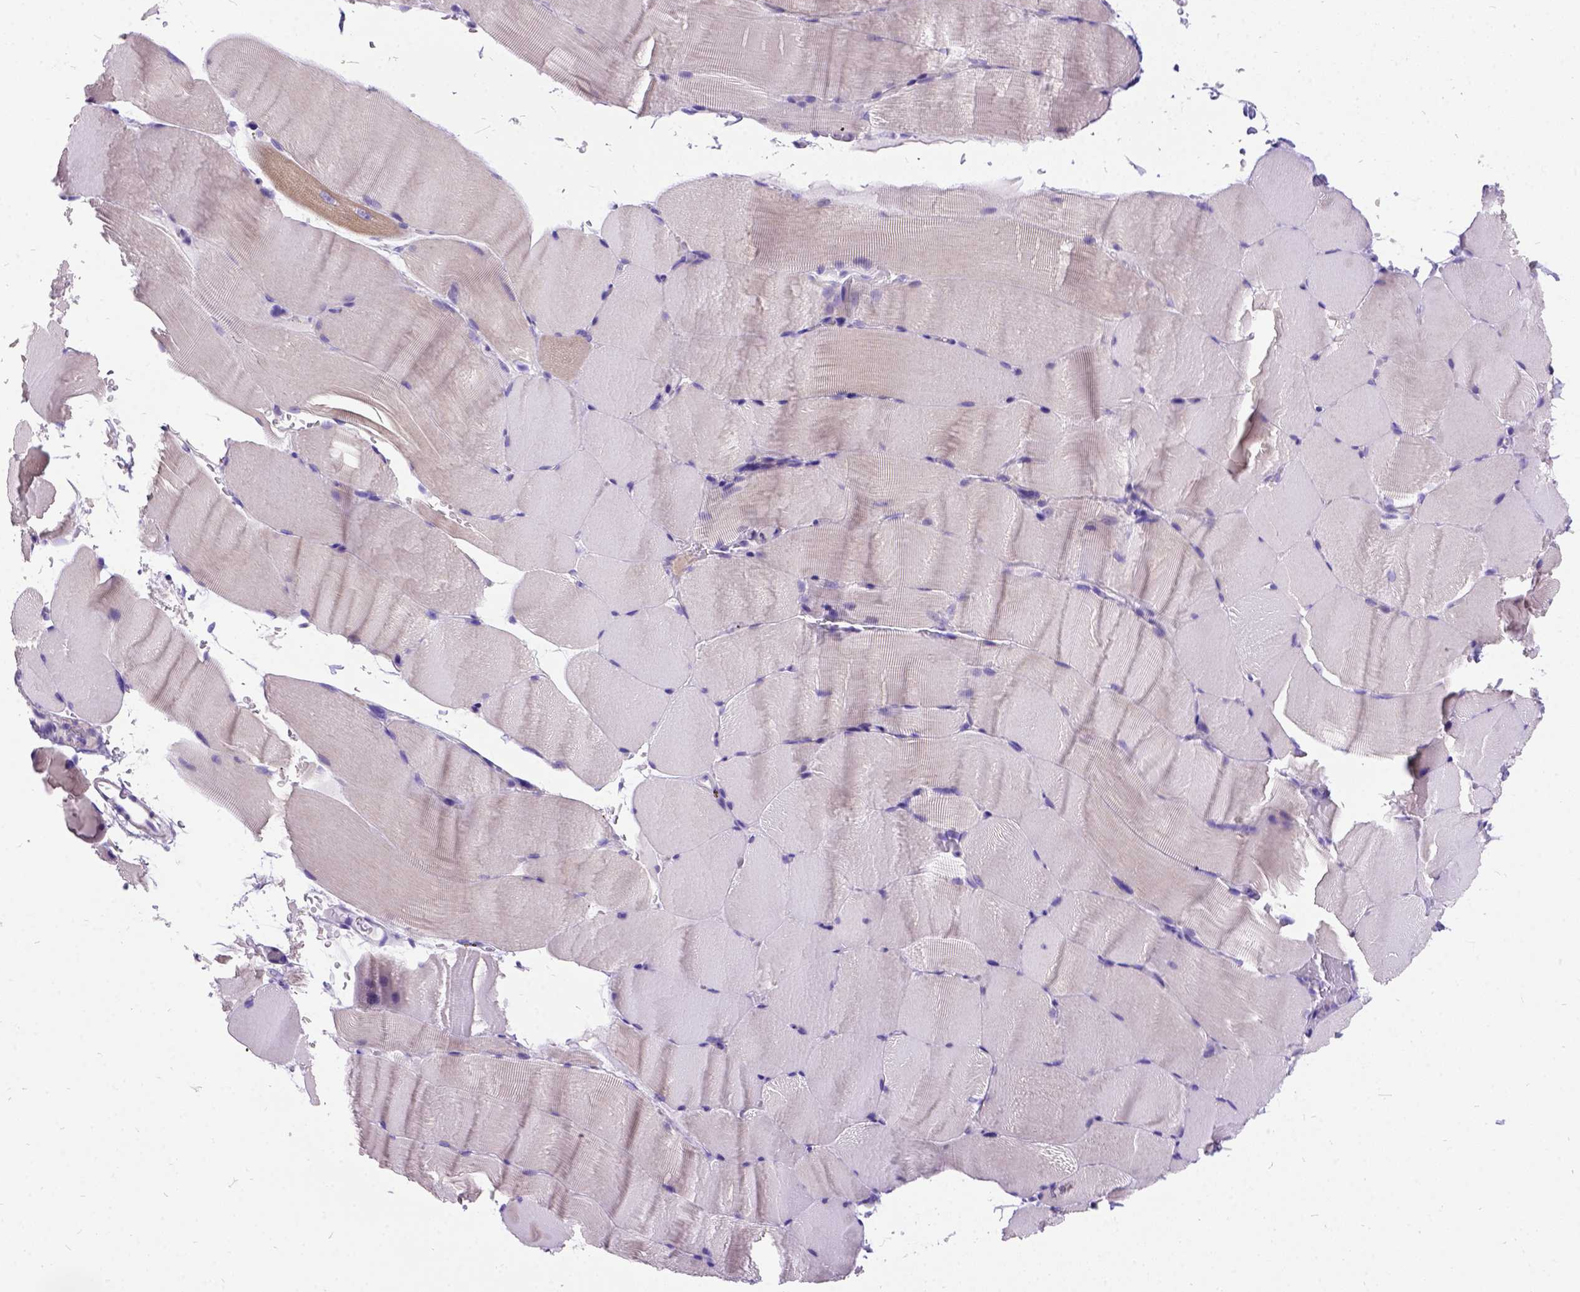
{"staining": {"intensity": "negative", "quantity": "none", "location": "none"}, "tissue": "skeletal muscle", "cell_type": "Myocytes", "image_type": "normal", "snomed": [{"axis": "morphology", "description": "Normal tissue, NOS"}, {"axis": "topography", "description": "Skeletal muscle"}], "caption": "The histopathology image displays no staining of myocytes in benign skeletal muscle. Brightfield microscopy of IHC stained with DAB (brown) and hematoxylin (blue), captured at high magnification.", "gene": "ENSG00000254979", "patient": {"sex": "female", "age": 37}}